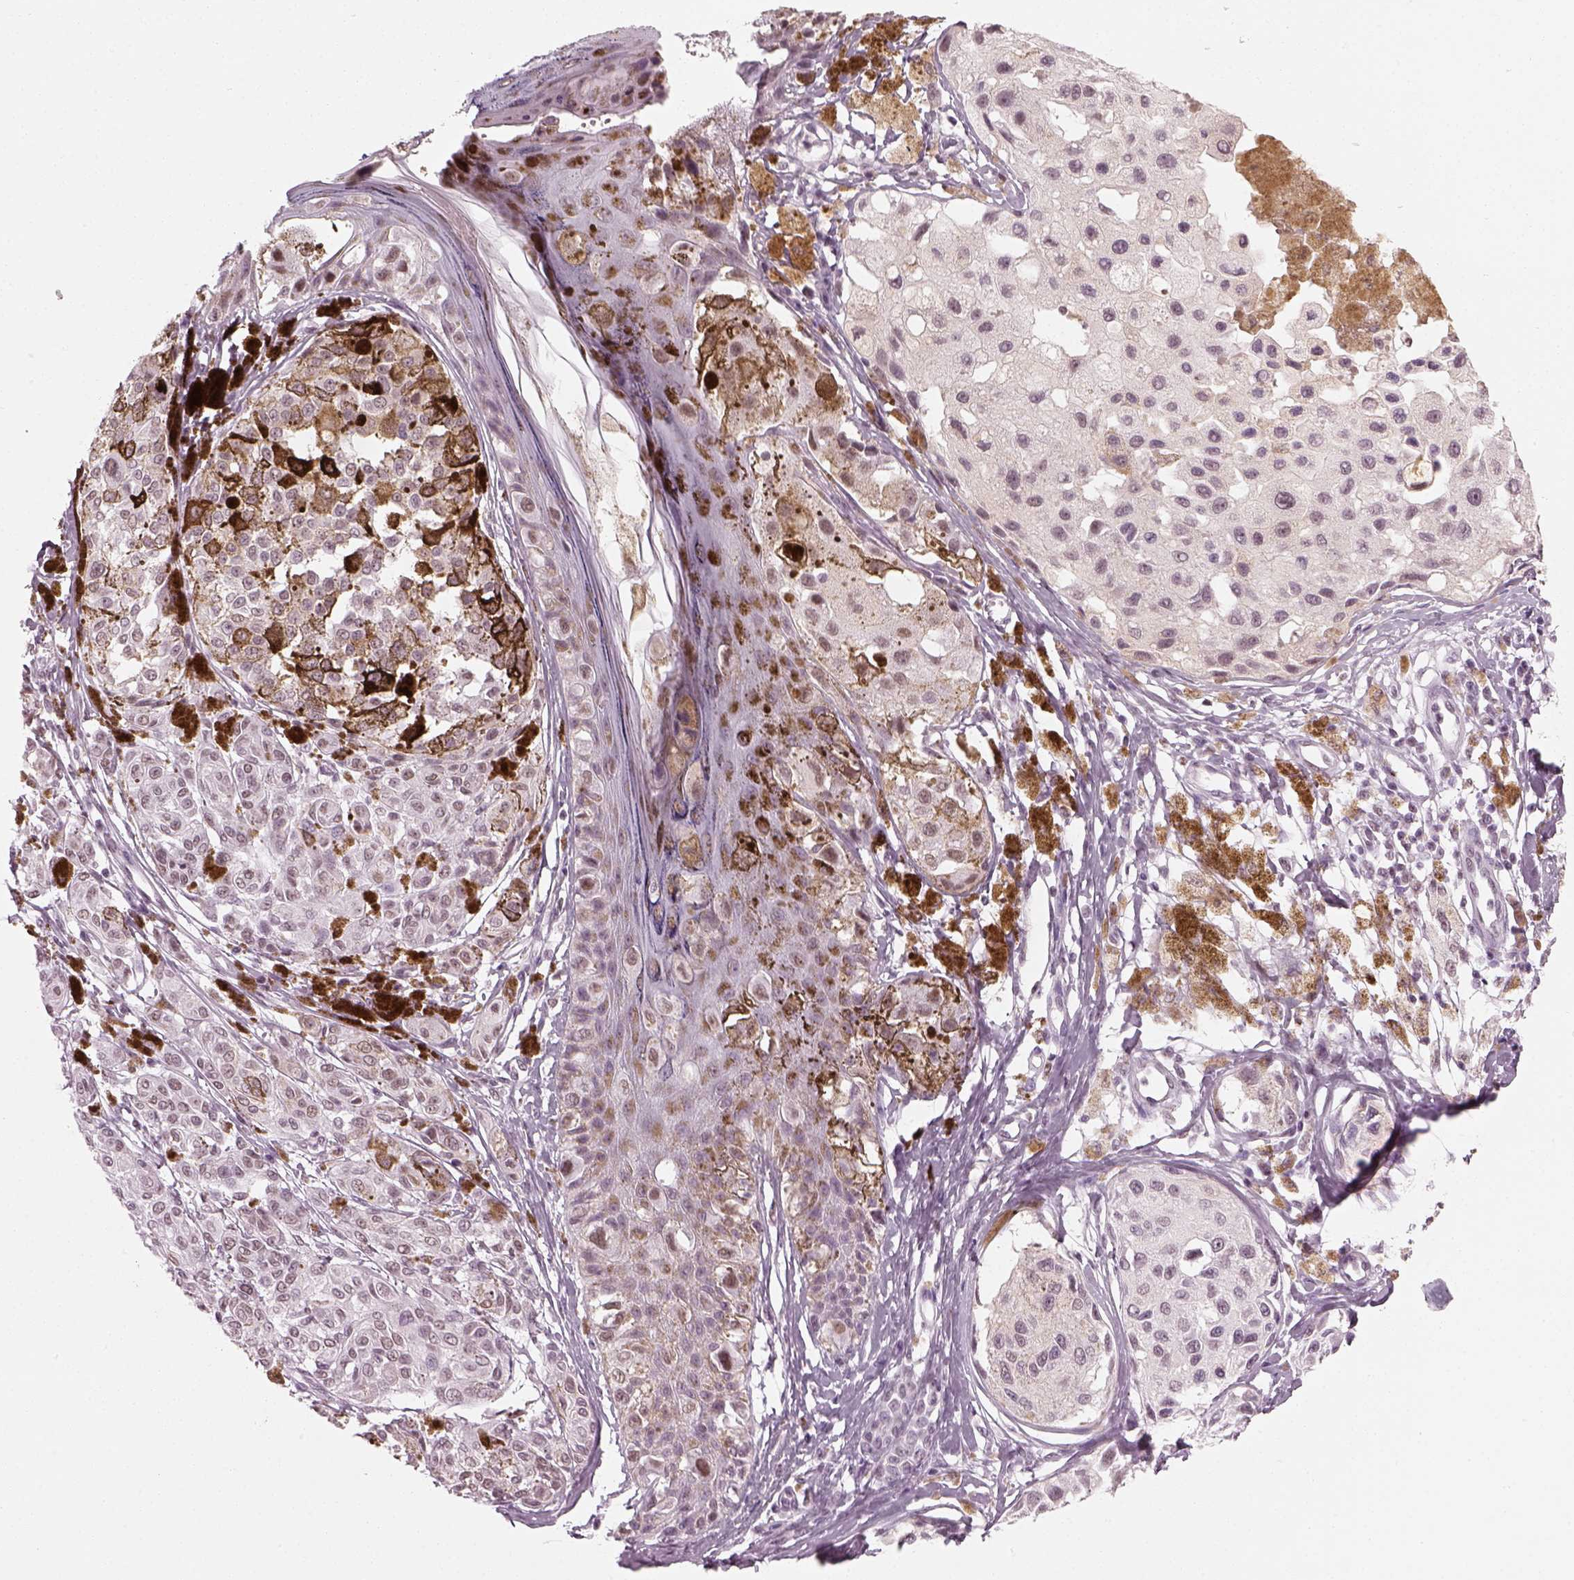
{"staining": {"intensity": "negative", "quantity": "none", "location": "none"}, "tissue": "melanoma", "cell_type": "Tumor cells", "image_type": "cancer", "snomed": [{"axis": "morphology", "description": "Malignant melanoma, NOS"}, {"axis": "topography", "description": "Skin"}], "caption": "Tumor cells are negative for protein expression in human melanoma.", "gene": "KCNG2", "patient": {"sex": "female", "age": 38}}